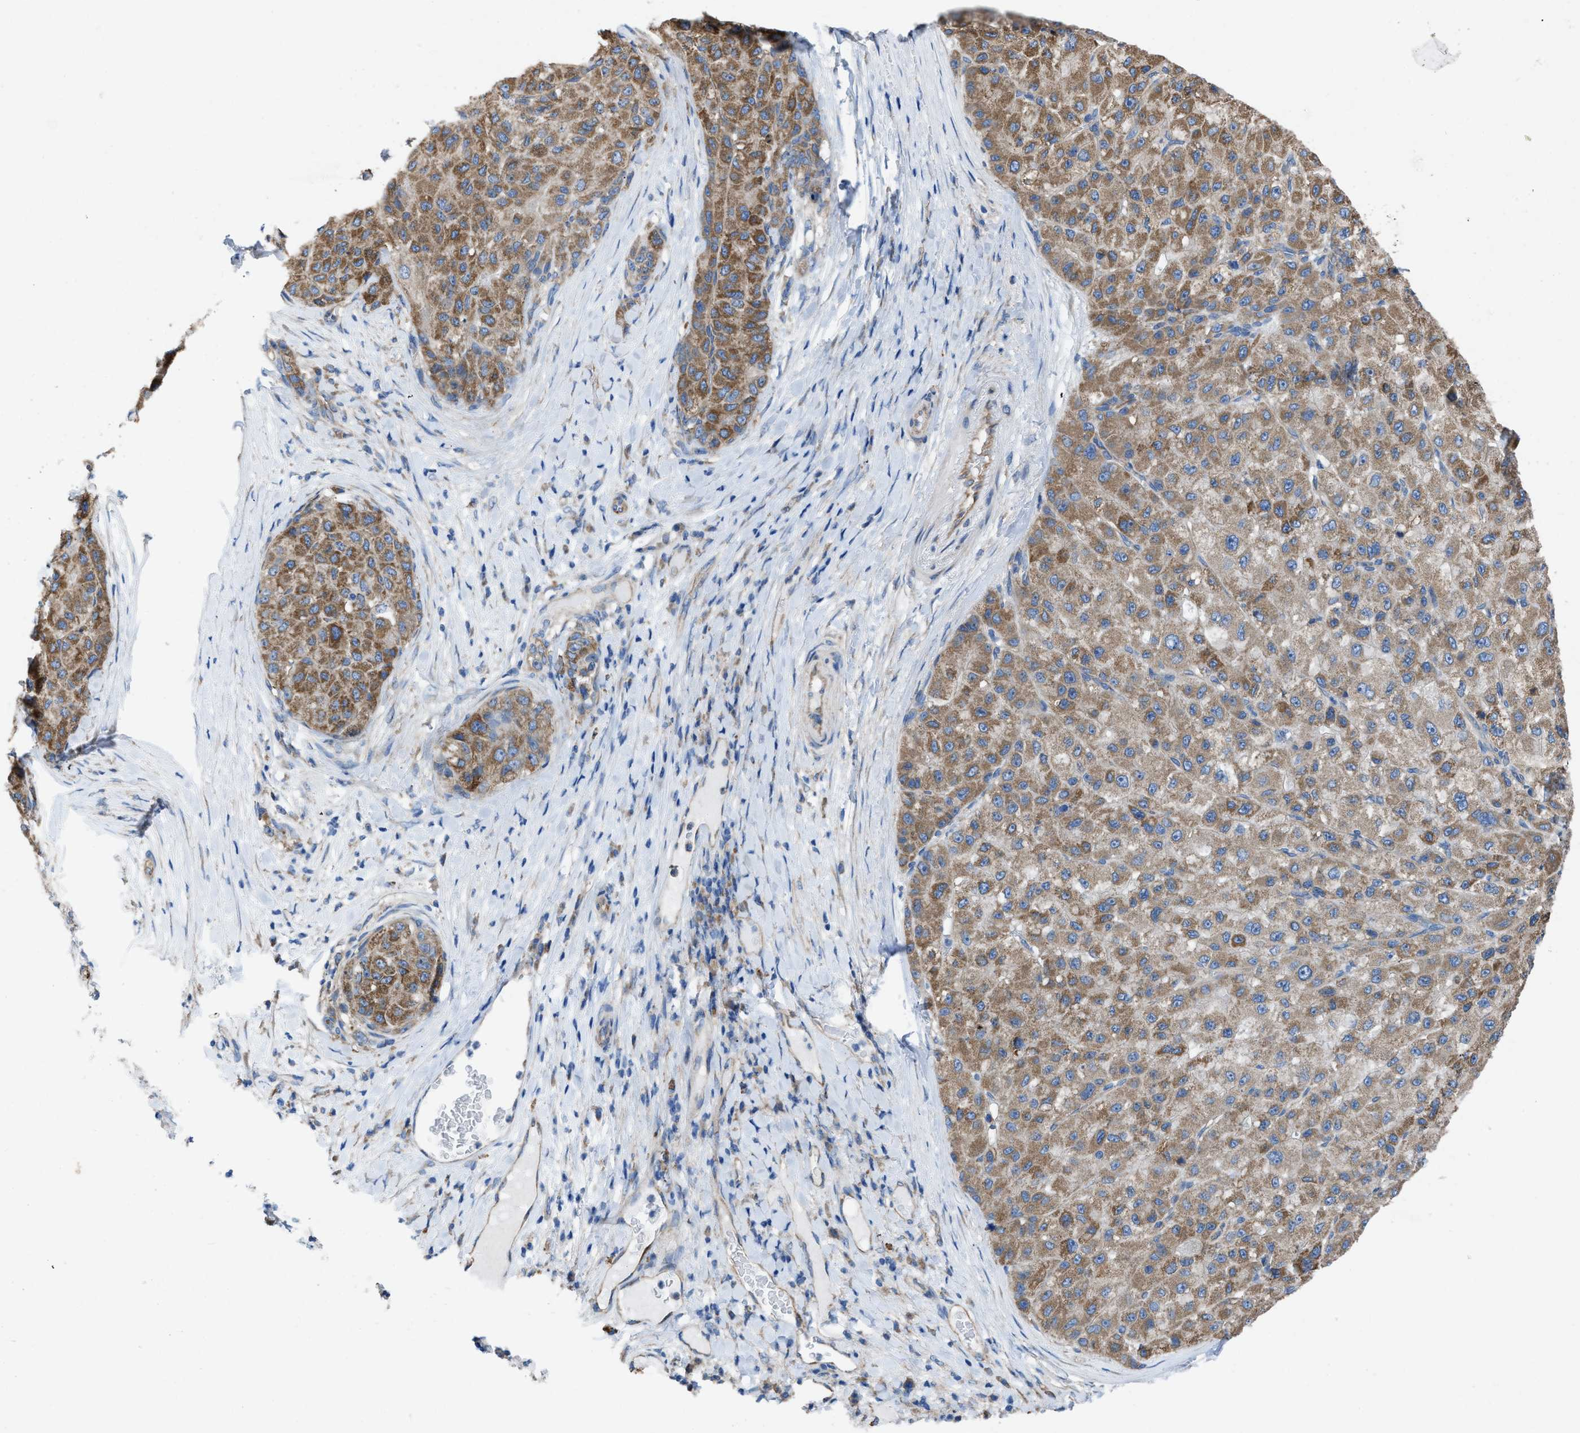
{"staining": {"intensity": "moderate", "quantity": ">75%", "location": "cytoplasmic/membranous"}, "tissue": "liver cancer", "cell_type": "Tumor cells", "image_type": "cancer", "snomed": [{"axis": "morphology", "description": "Carcinoma, Hepatocellular, NOS"}, {"axis": "topography", "description": "Liver"}], "caption": "The histopathology image reveals immunohistochemical staining of hepatocellular carcinoma (liver). There is moderate cytoplasmic/membranous positivity is appreciated in approximately >75% of tumor cells. The protein of interest is stained brown, and the nuclei are stained in blue (DAB IHC with brightfield microscopy, high magnification).", "gene": "DOLPP1", "patient": {"sex": "male", "age": 80}}